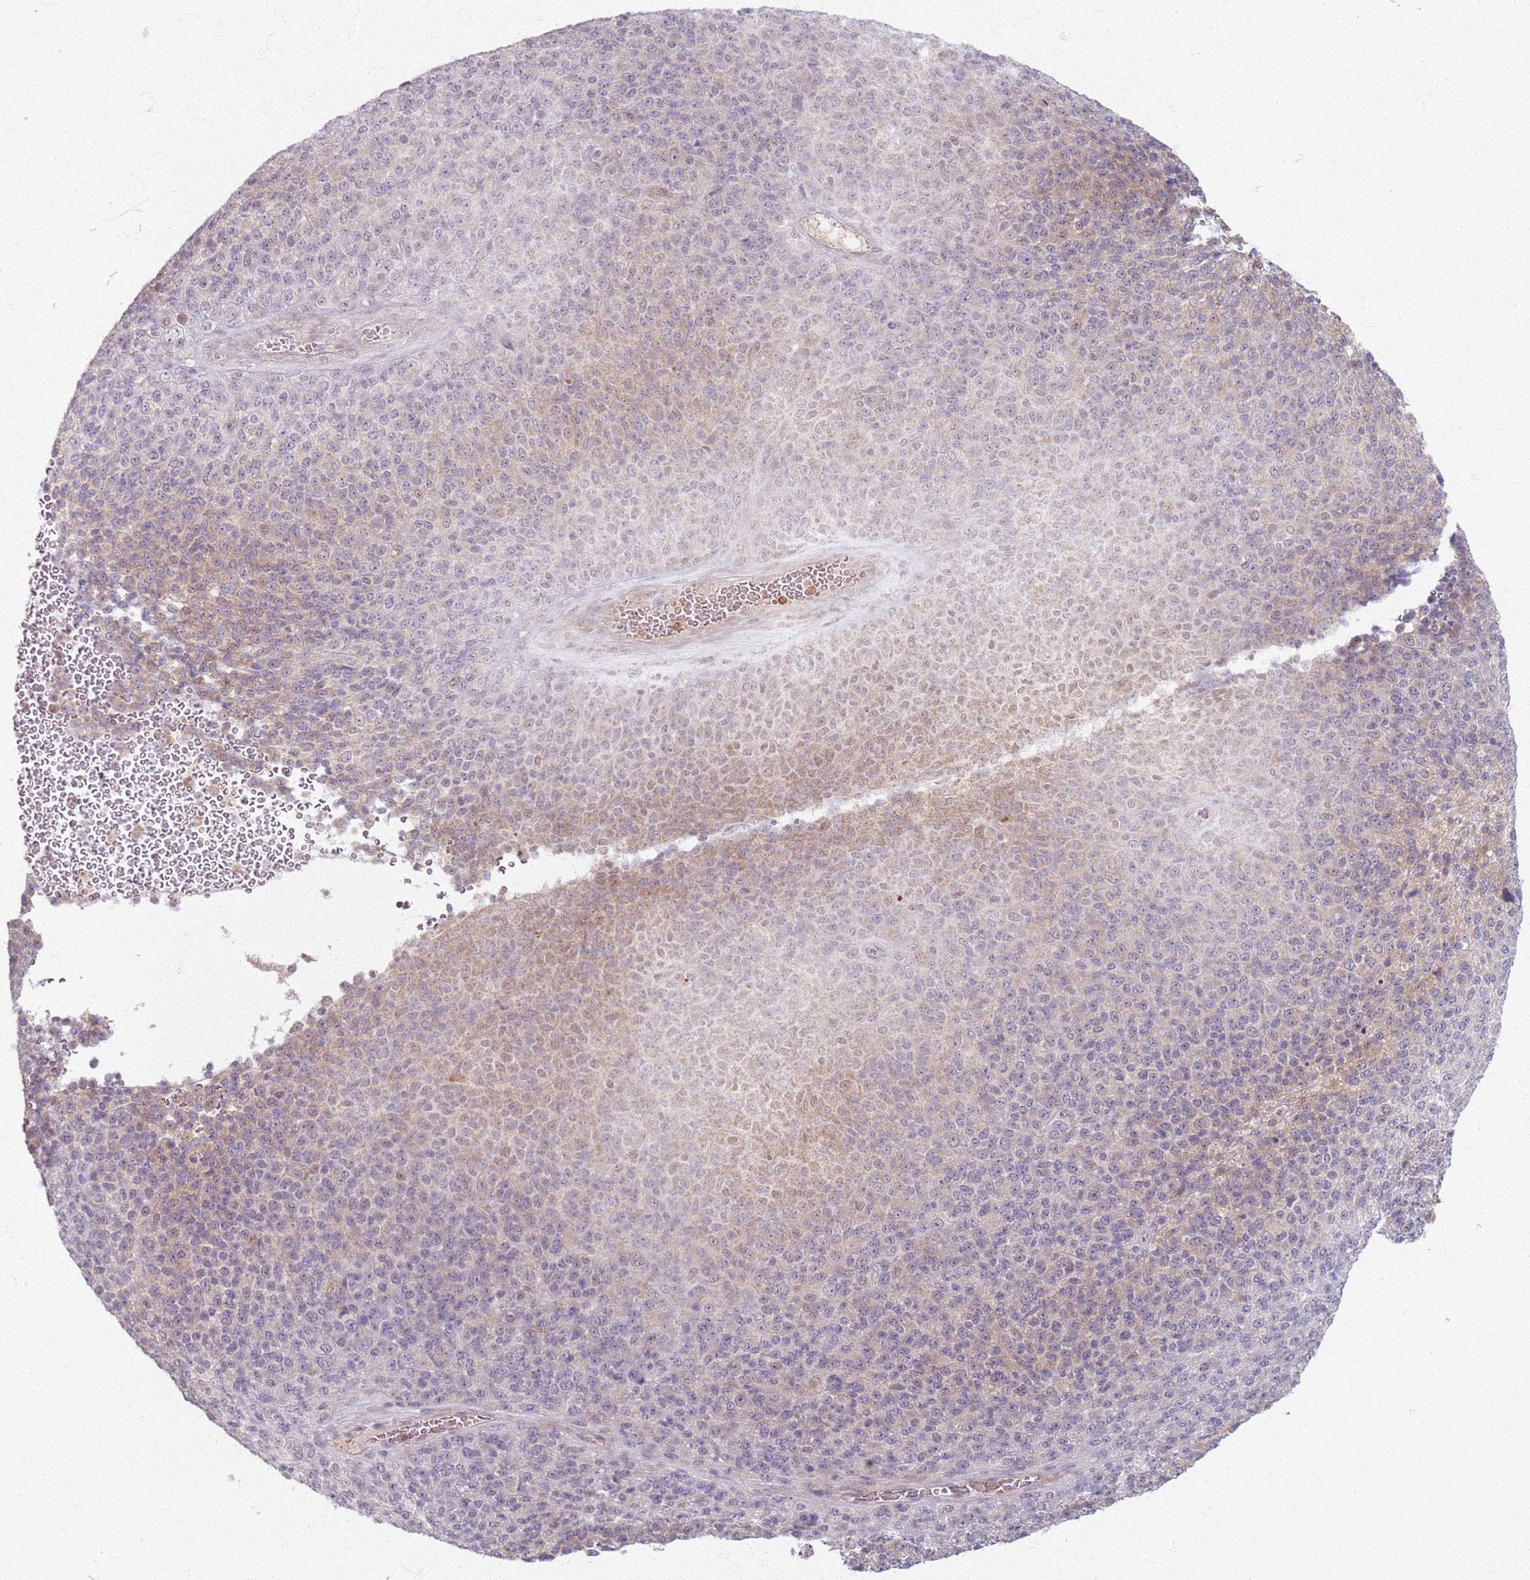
{"staining": {"intensity": "weak", "quantity": "<25%", "location": "cytoplasmic/membranous"}, "tissue": "melanoma", "cell_type": "Tumor cells", "image_type": "cancer", "snomed": [{"axis": "morphology", "description": "Malignant melanoma, Metastatic site"}, {"axis": "topography", "description": "Brain"}], "caption": "Histopathology image shows no significant protein expression in tumor cells of melanoma.", "gene": "ZDHHC2", "patient": {"sex": "female", "age": 56}}